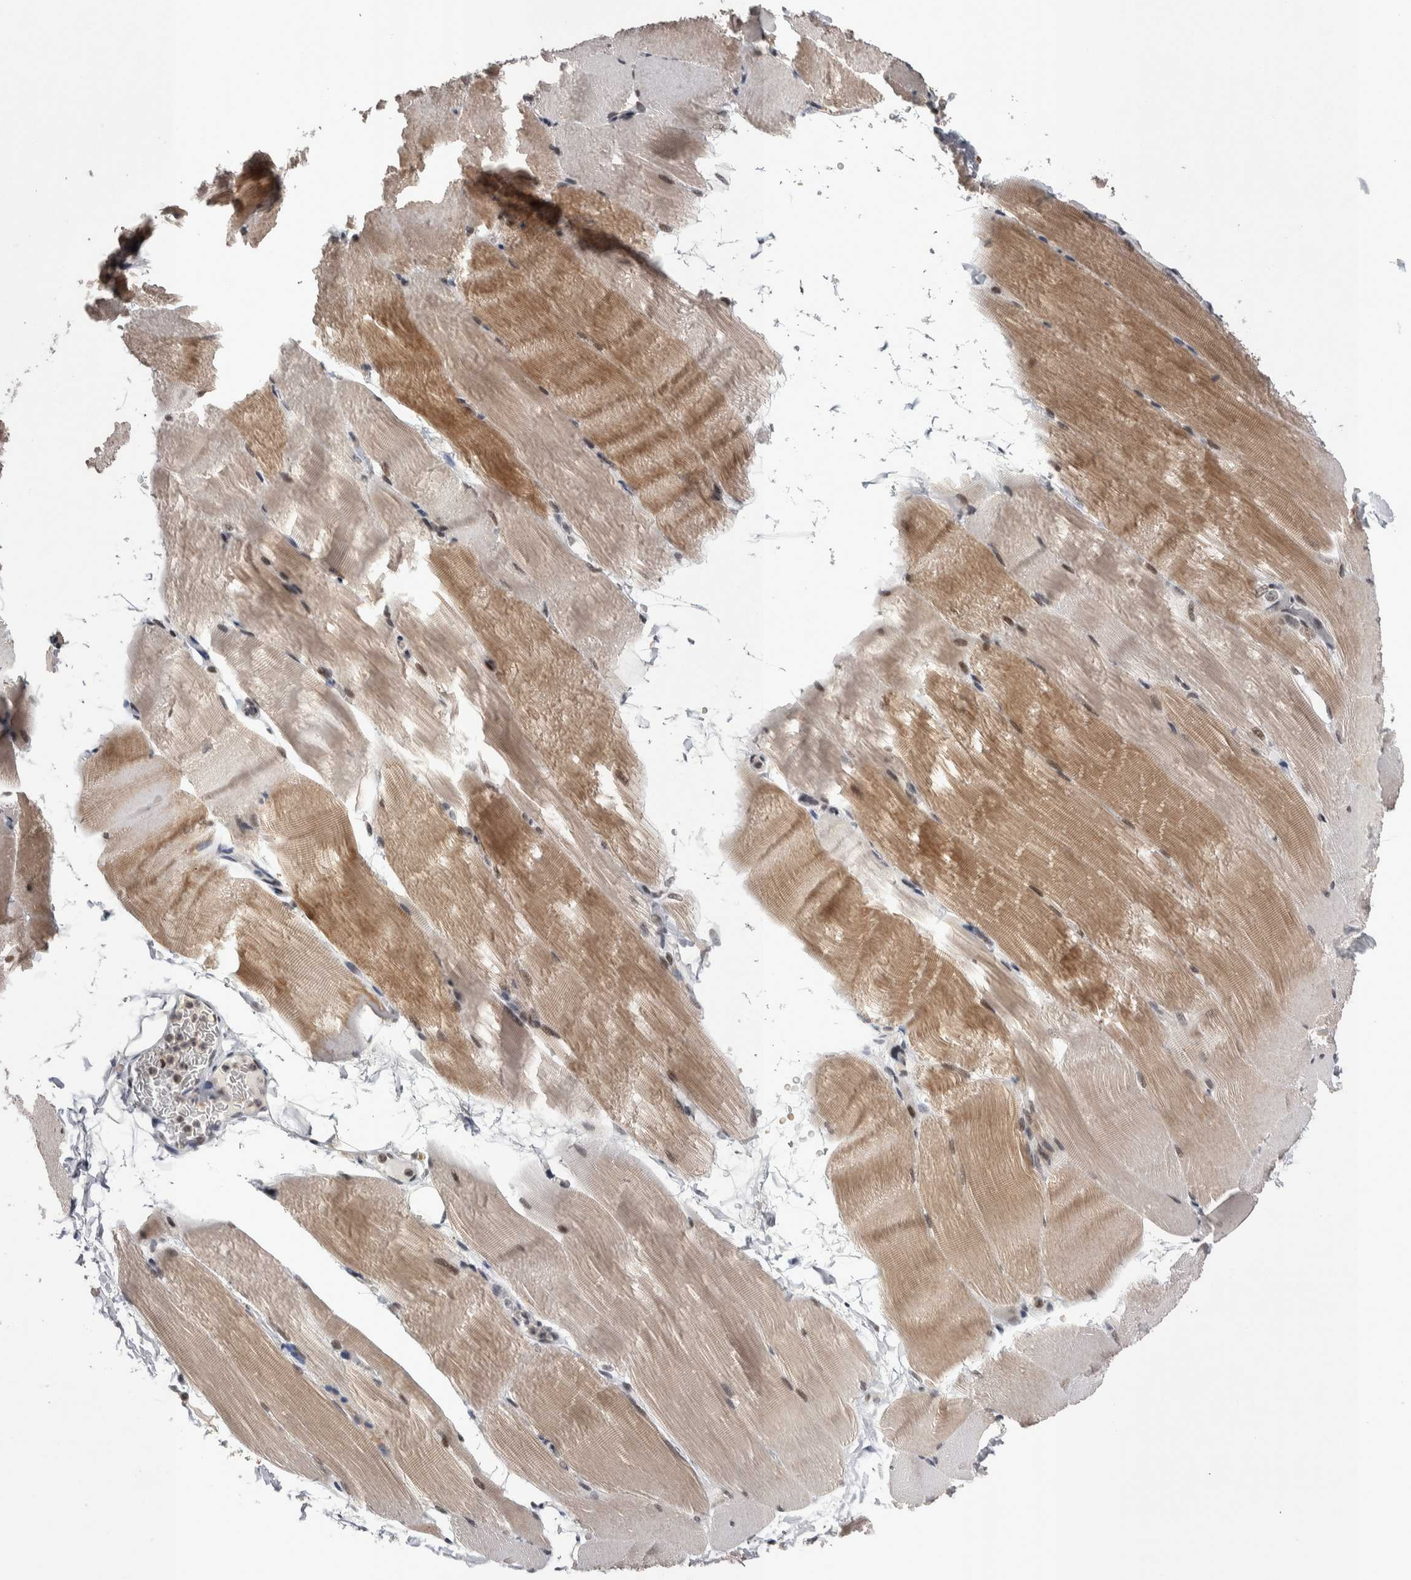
{"staining": {"intensity": "moderate", "quantity": ">75%", "location": "cytoplasmic/membranous,nuclear"}, "tissue": "skeletal muscle", "cell_type": "Myocytes", "image_type": "normal", "snomed": [{"axis": "morphology", "description": "Normal tissue, NOS"}, {"axis": "topography", "description": "Skeletal muscle"}, {"axis": "topography", "description": "Parathyroid gland"}], "caption": "The image shows a brown stain indicating the presence of a protein in the cytoplasmic/membranous,nuclear of myocytes in skeletal muscle.", "gene": "DMTF1", "patient": {"sex": "female", "age": 37}}